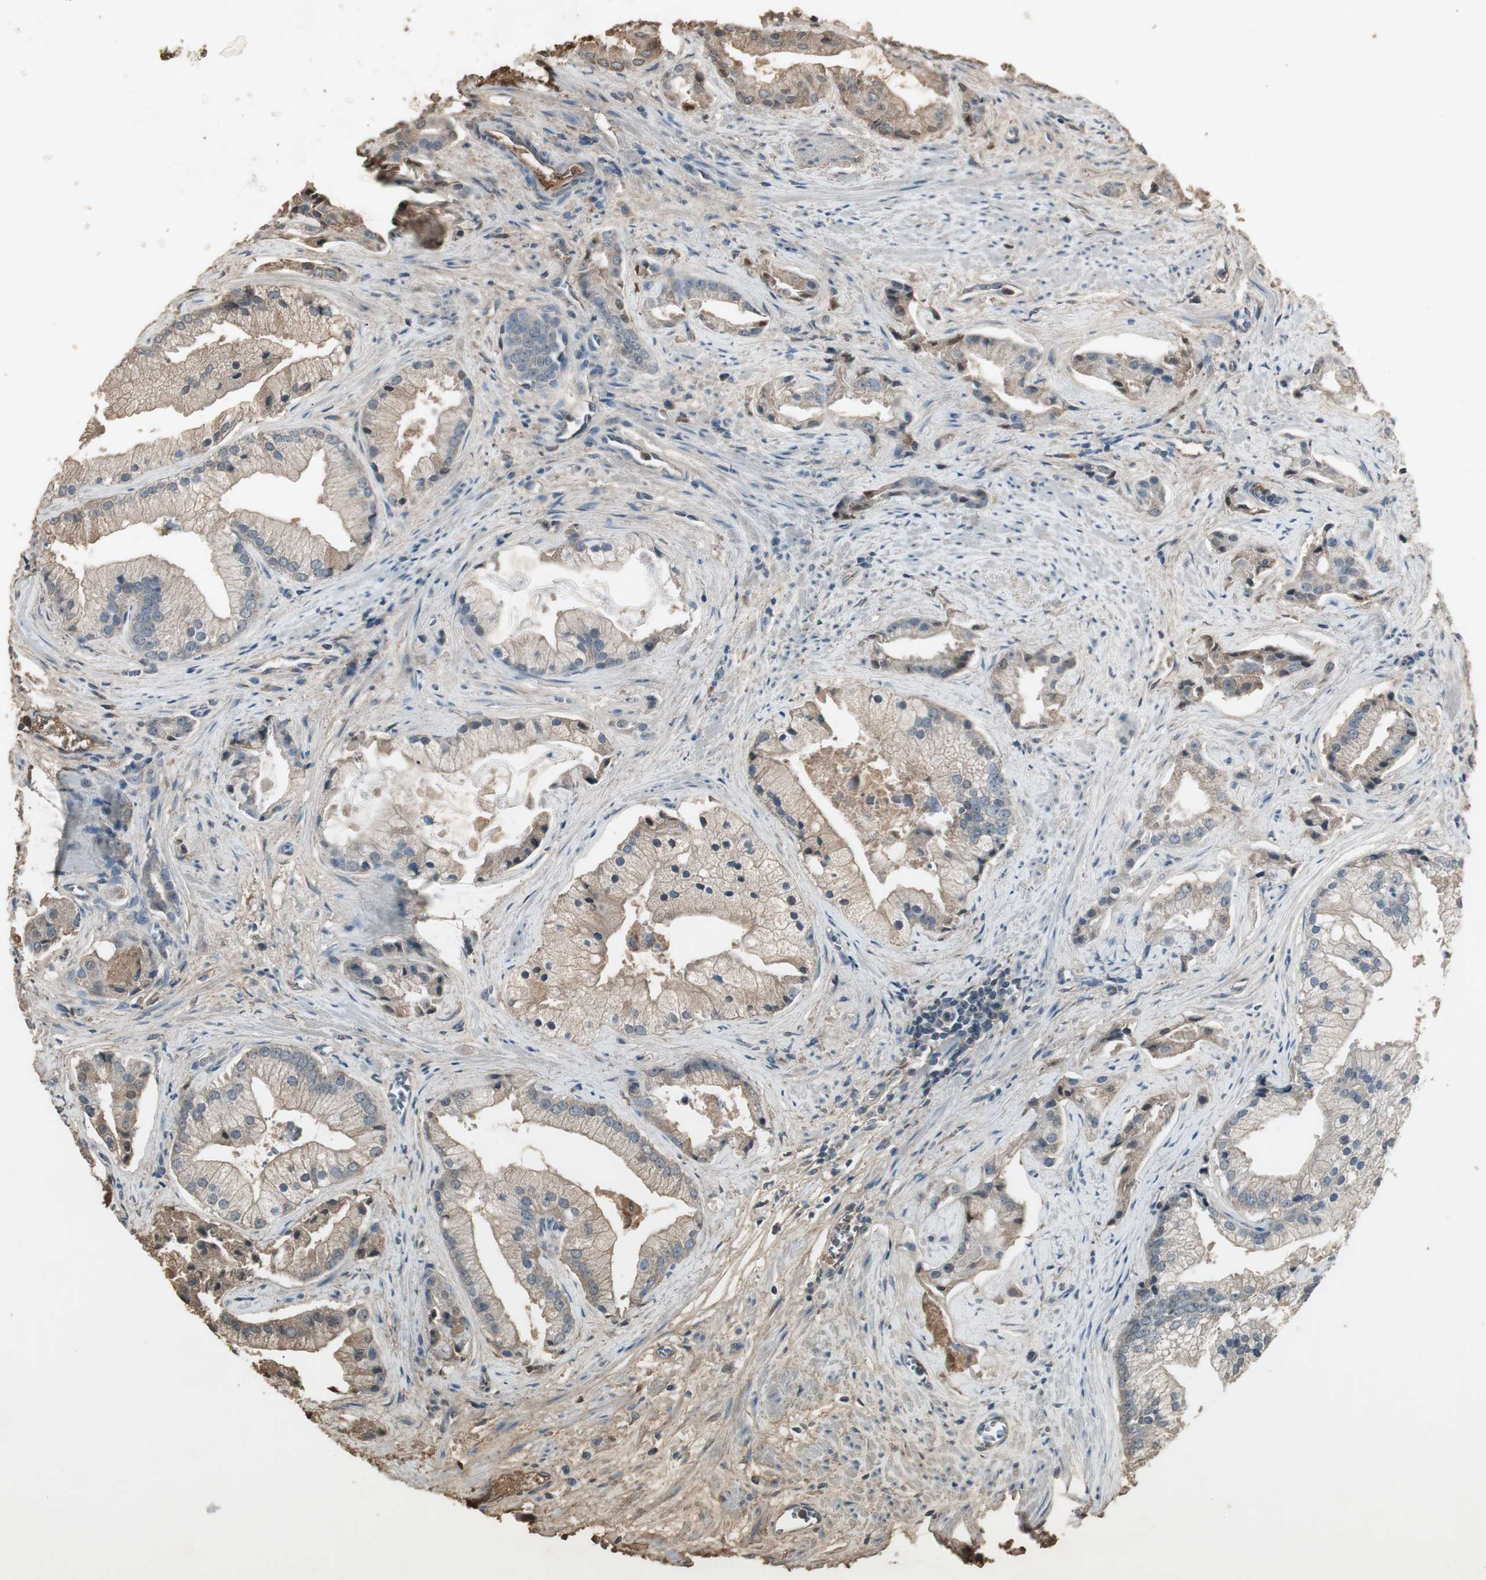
{"staining": {"intensity": "weak", "quantity": ">75%", "location": "cytoplasmic/membranous"}, "tissue": "prostate cancer", "cell_type": "Tumor cells", "image_type": "cancer", "snomed": [{"axis": "morphology", "description": "Adenocarcinoma, High grade"}, {"axis": "topography", "description": "Prostate"}], "caption": "An image showing weak cytoplasmic/membranous staining in approximately >75% of tumor cells in high-grade adenocarcinoma (prostate), as visualized by brown immunohistochemical staining.", "gene": "MMP14", "patient": {"sex": "male", "age": 67}}